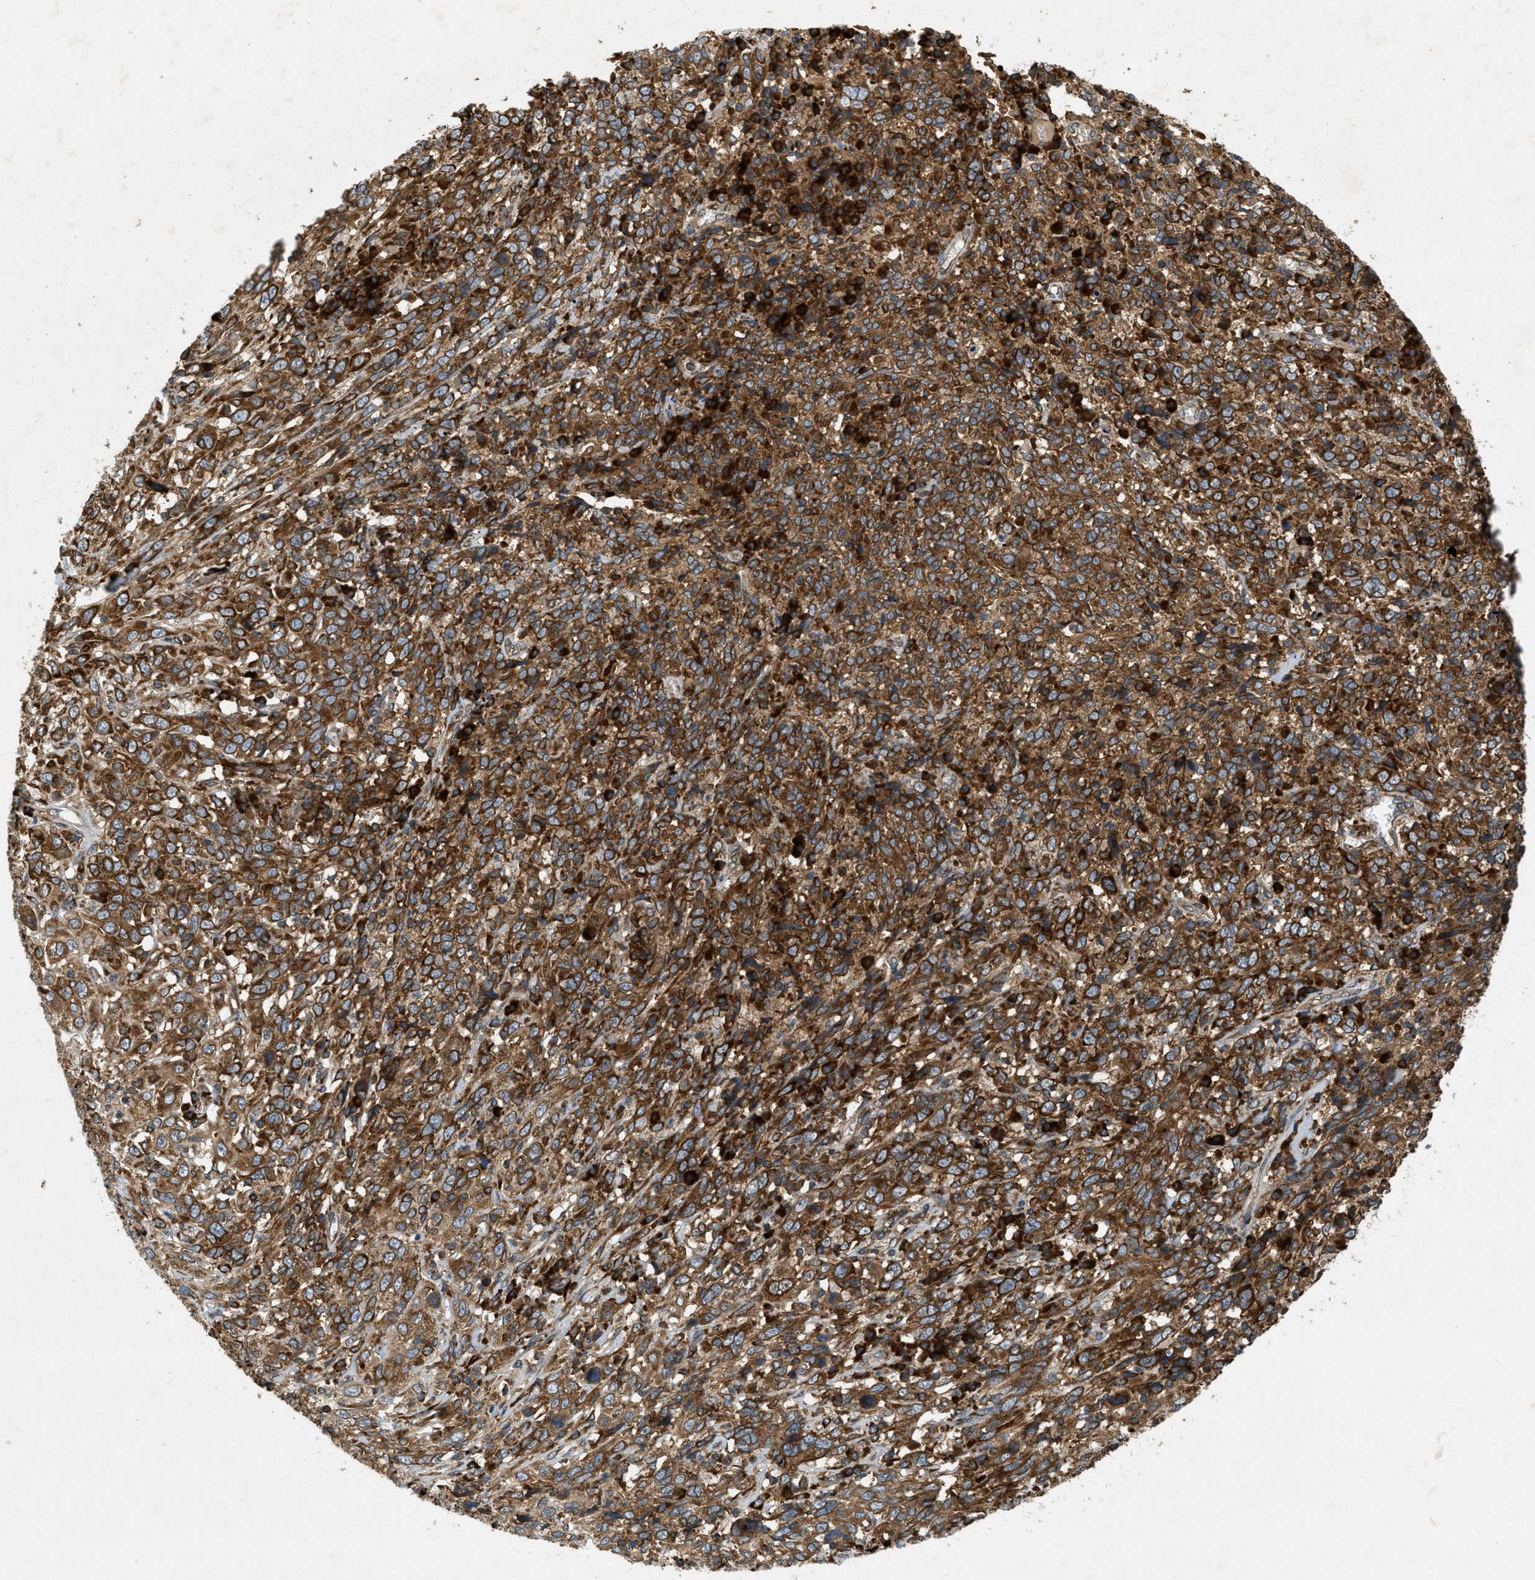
{"staining": {"intensity": "moderate", "quantity": ">75%", "location": "cytoplasmic/membranous"}, "tissue": "cervical cancer", "cell_type": "Tumor cells", "image_type": "cancer", "snomed": [{"axis": "morphology", "description": "Squamous cell carcinoma, NOS"}, {"axis": "topography", "description": "Cervix"}], "caption": "Tumor cells reveal medium levels of moderate cytoplasmic/membranous expression in approximately >75% of cells in cervical cancer.", "gene": "PCDH18", "patient": {"sex": "female", "age": 46}}